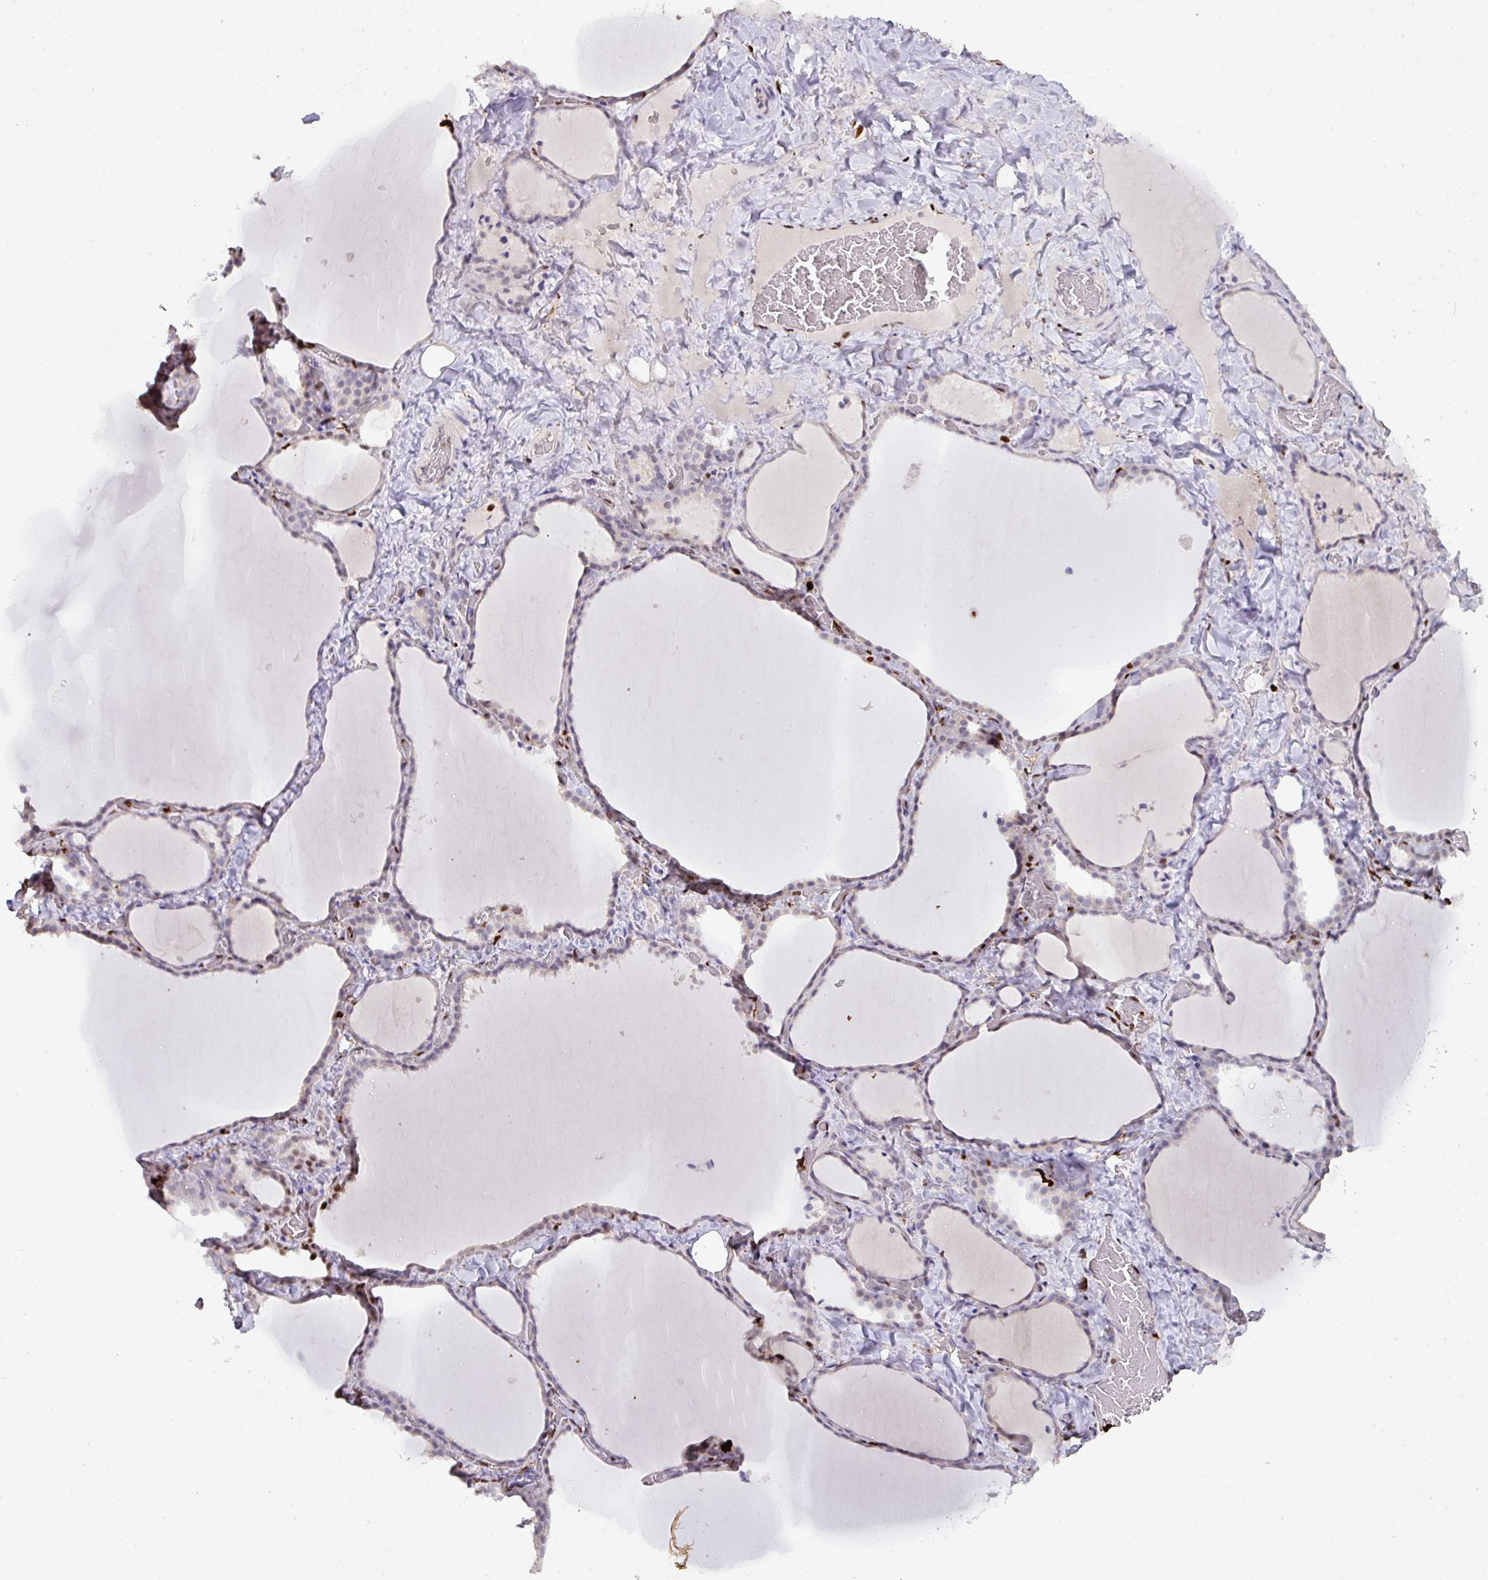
{"staining": {"intensity": "weak", "quantity": "<25%", "location": "nuclear"}, "tissue": "thyroid gland", "cell_type": "Glandular cells", "image_type": "normal", "snomed": [{"axis": "morphology", "description": "Normal tissue, NOS"}, {"axis": "topography", "description": "Thyroid gland"}], "caption": "Immunohistochemistry (IHC) image of benign thyroid gland: human thyroid gland stained with DAB (3,3'-diaminobenzidine) displays no significant protein expression in glandular cells. (Stains: DAB (3,3'-diaminobenzidine) immunohistochemistry (IHC) with hematoxylin counter stain, Microscopy: brightfield microscopy at high magnification).", "gene": "SAMHD1", "patient": {"sex": "female", "age": 22}}